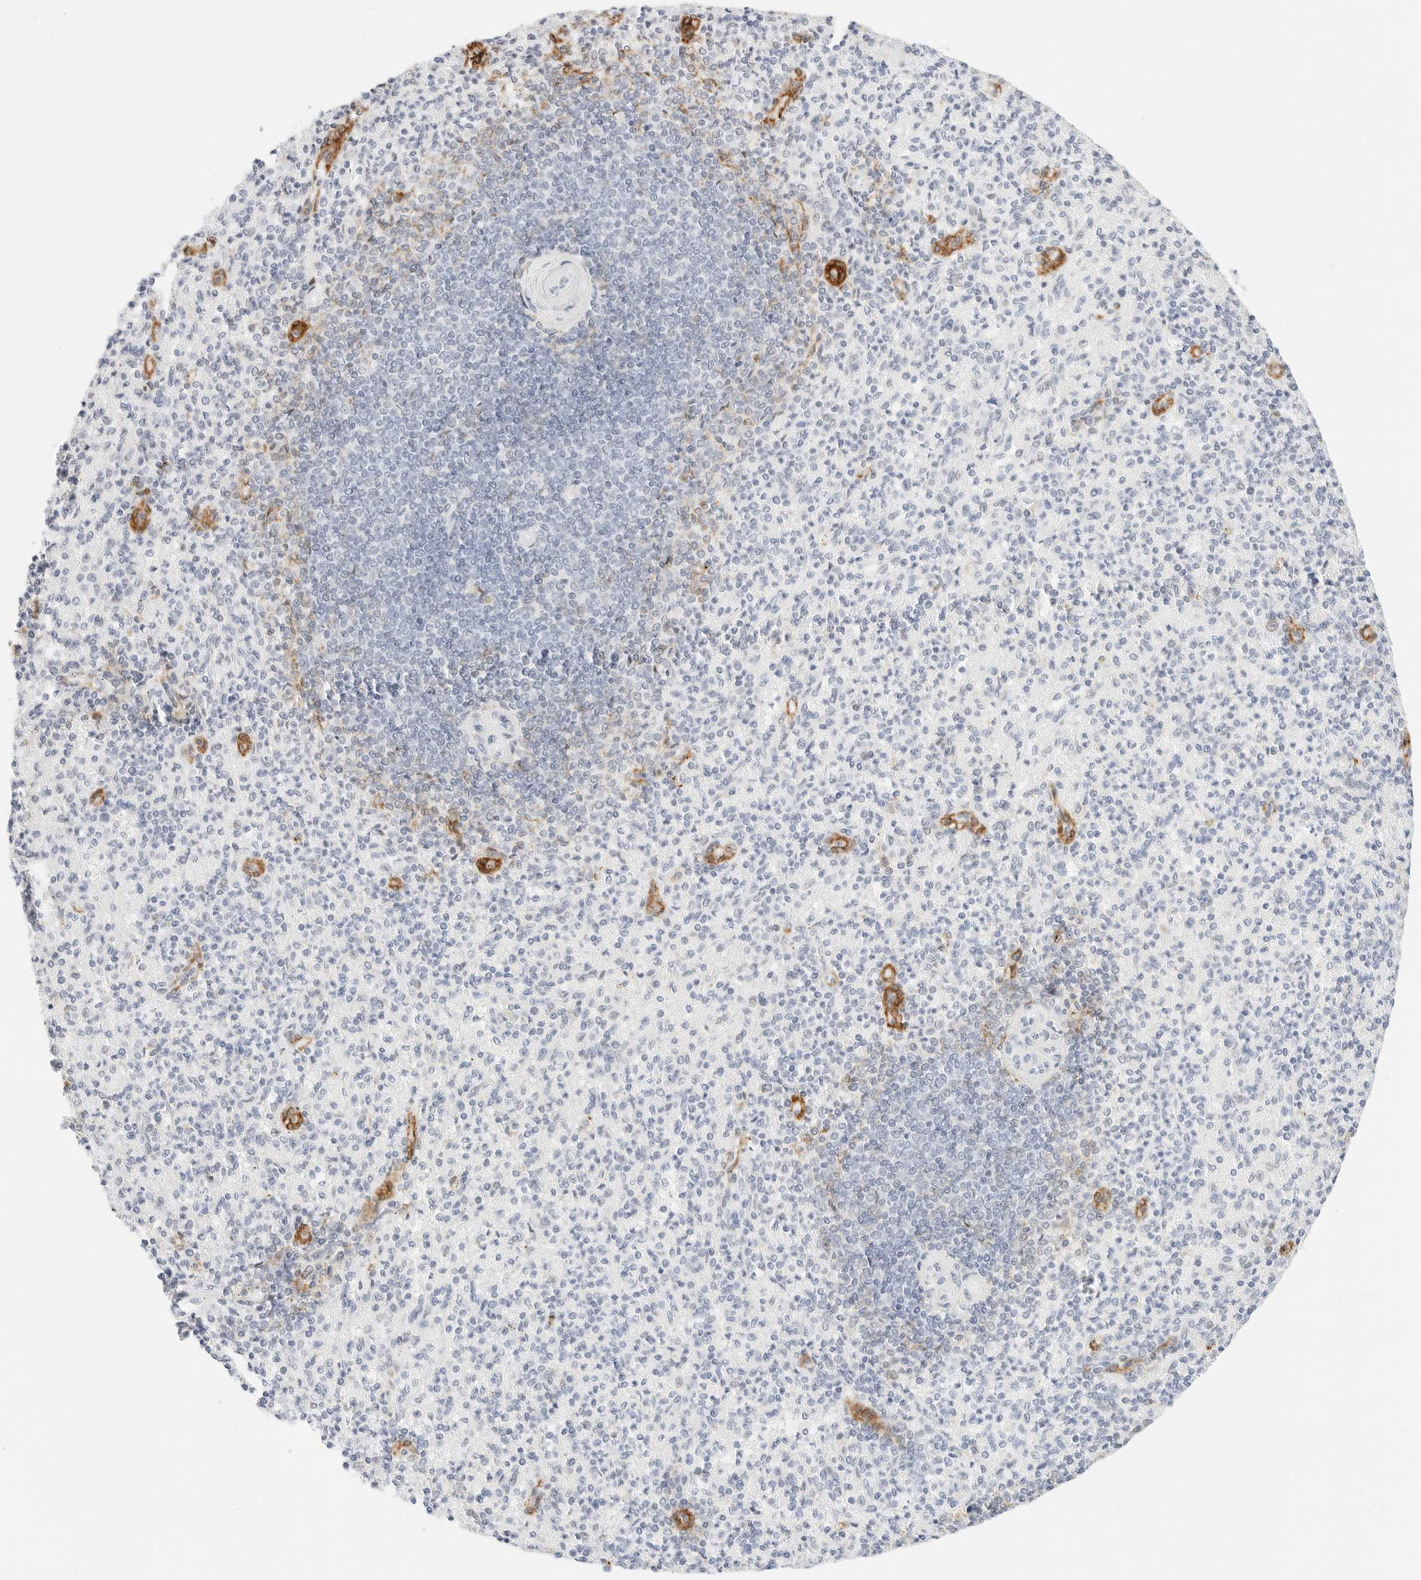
{"staining": {"intensity": "negative", "quantity": "none", "location": "none"}, "tissue": "spleen", "cell_type": "Cells in red pulp", "image_type": "normal", "snomed": [{"axis": "morphology", "description": "Normal tissue, NOS"}, {"axis": "topography", "description": "Spleen"}], "caption": "Immunohistochemistry histopathology image of normal human spleen stained for a protein (brown), which shows no expression in cells in red pulp.", "gene": "CDH1", "patient": {"sex": "female", "age": 74}}